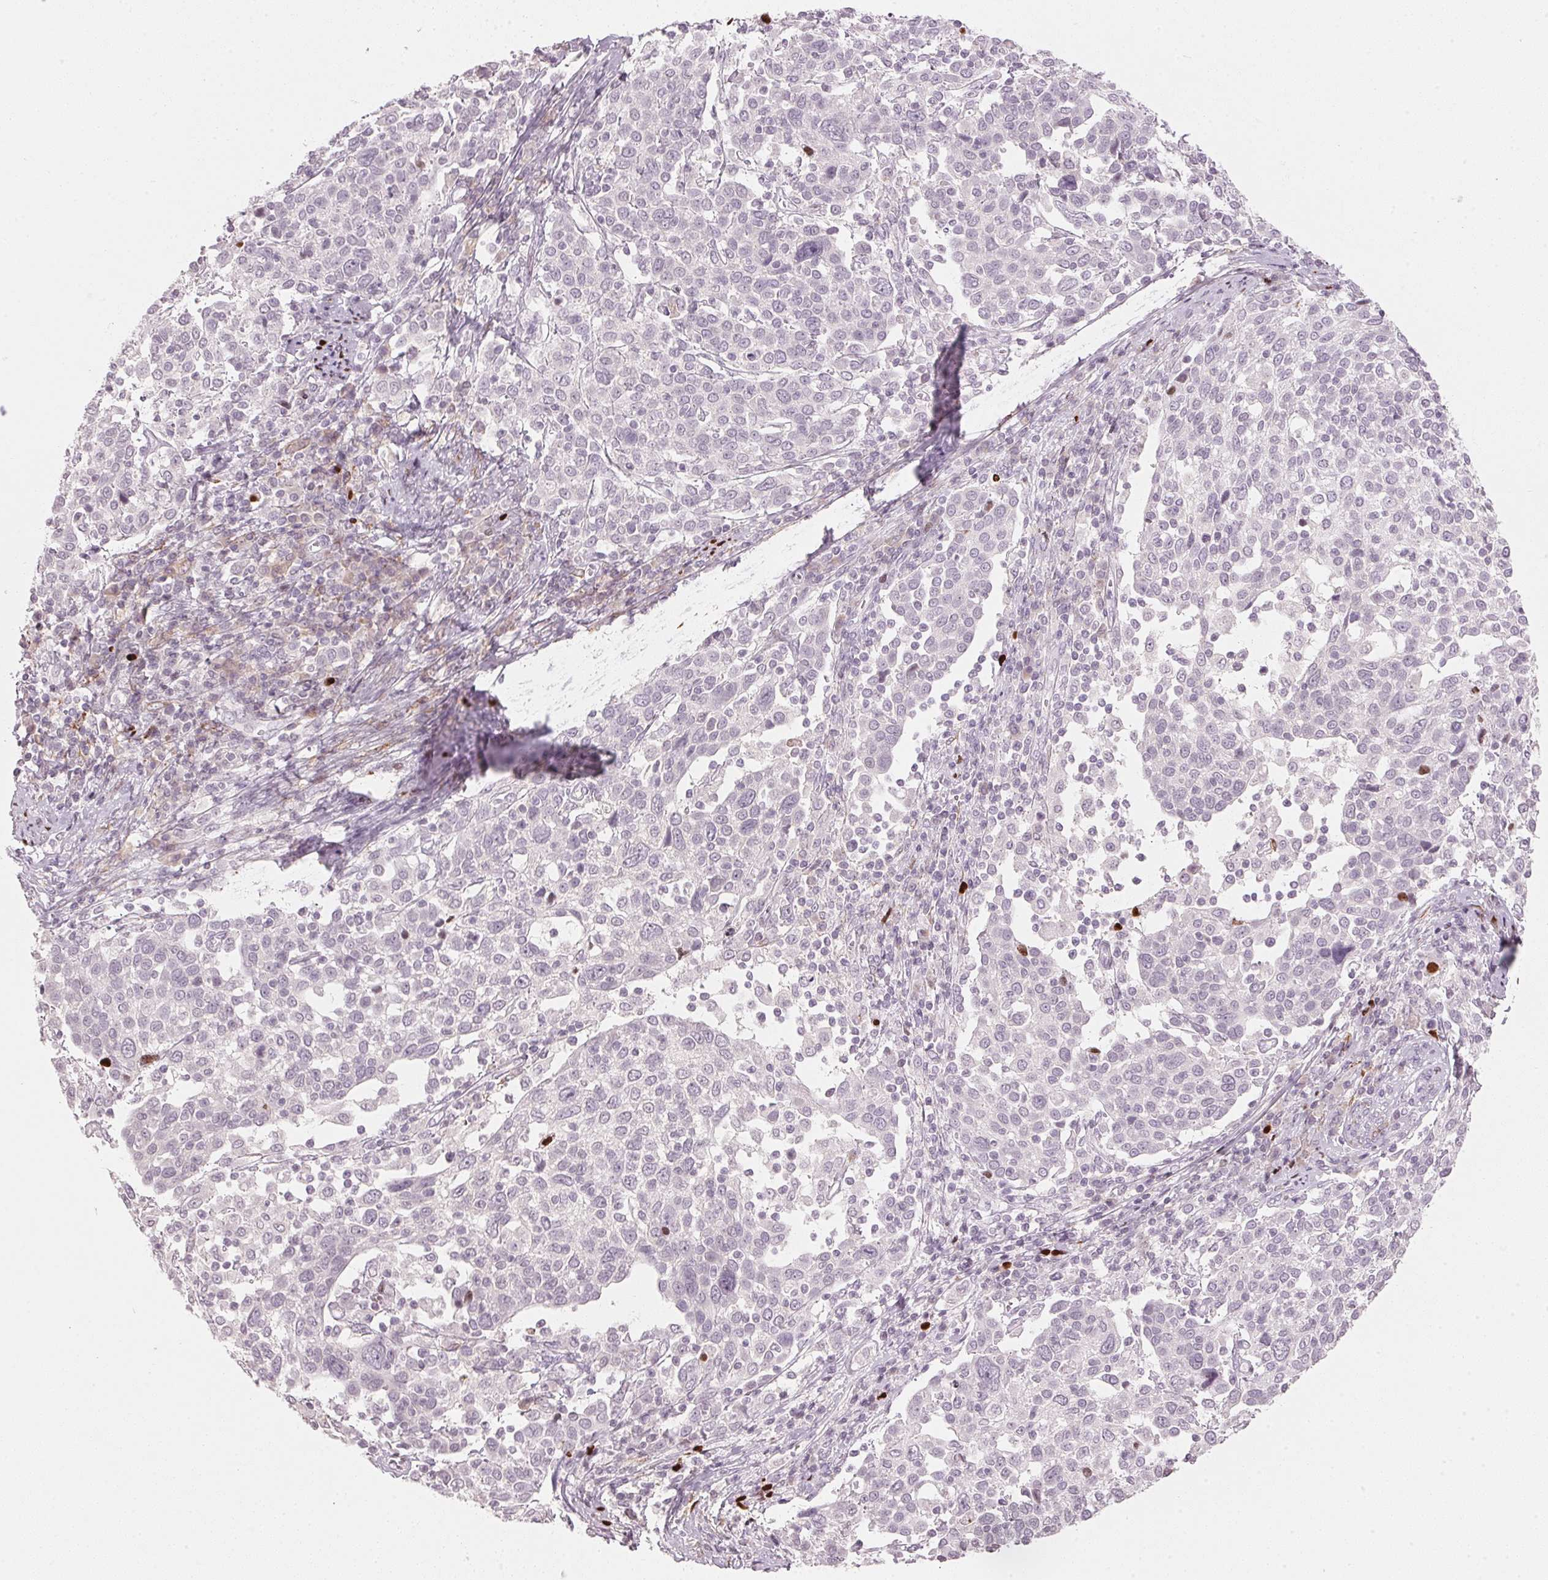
{"staining": {"intensity": "weak", "quantity": "25%-75%", "location": "cytoplasmic/membranous"}, "tissue": "cervical cancer", "cell_type": "Tumor cells", "image_type": "cancer", "snomed": [{"axis": "morphology", "description": "Squamous cell carcinoma, NOS"}, {"axis": "topography", "description": "Cervix"}], "caption": "Cervical squamous cell carcinoma stained with immunohistochemistry (IHC) shows weak cytoplasmic/membranous staining in approximately 25%-75% of tumor cells.", "gene": "SFRP4", "patient": {"sex": "female", "age": 61}}